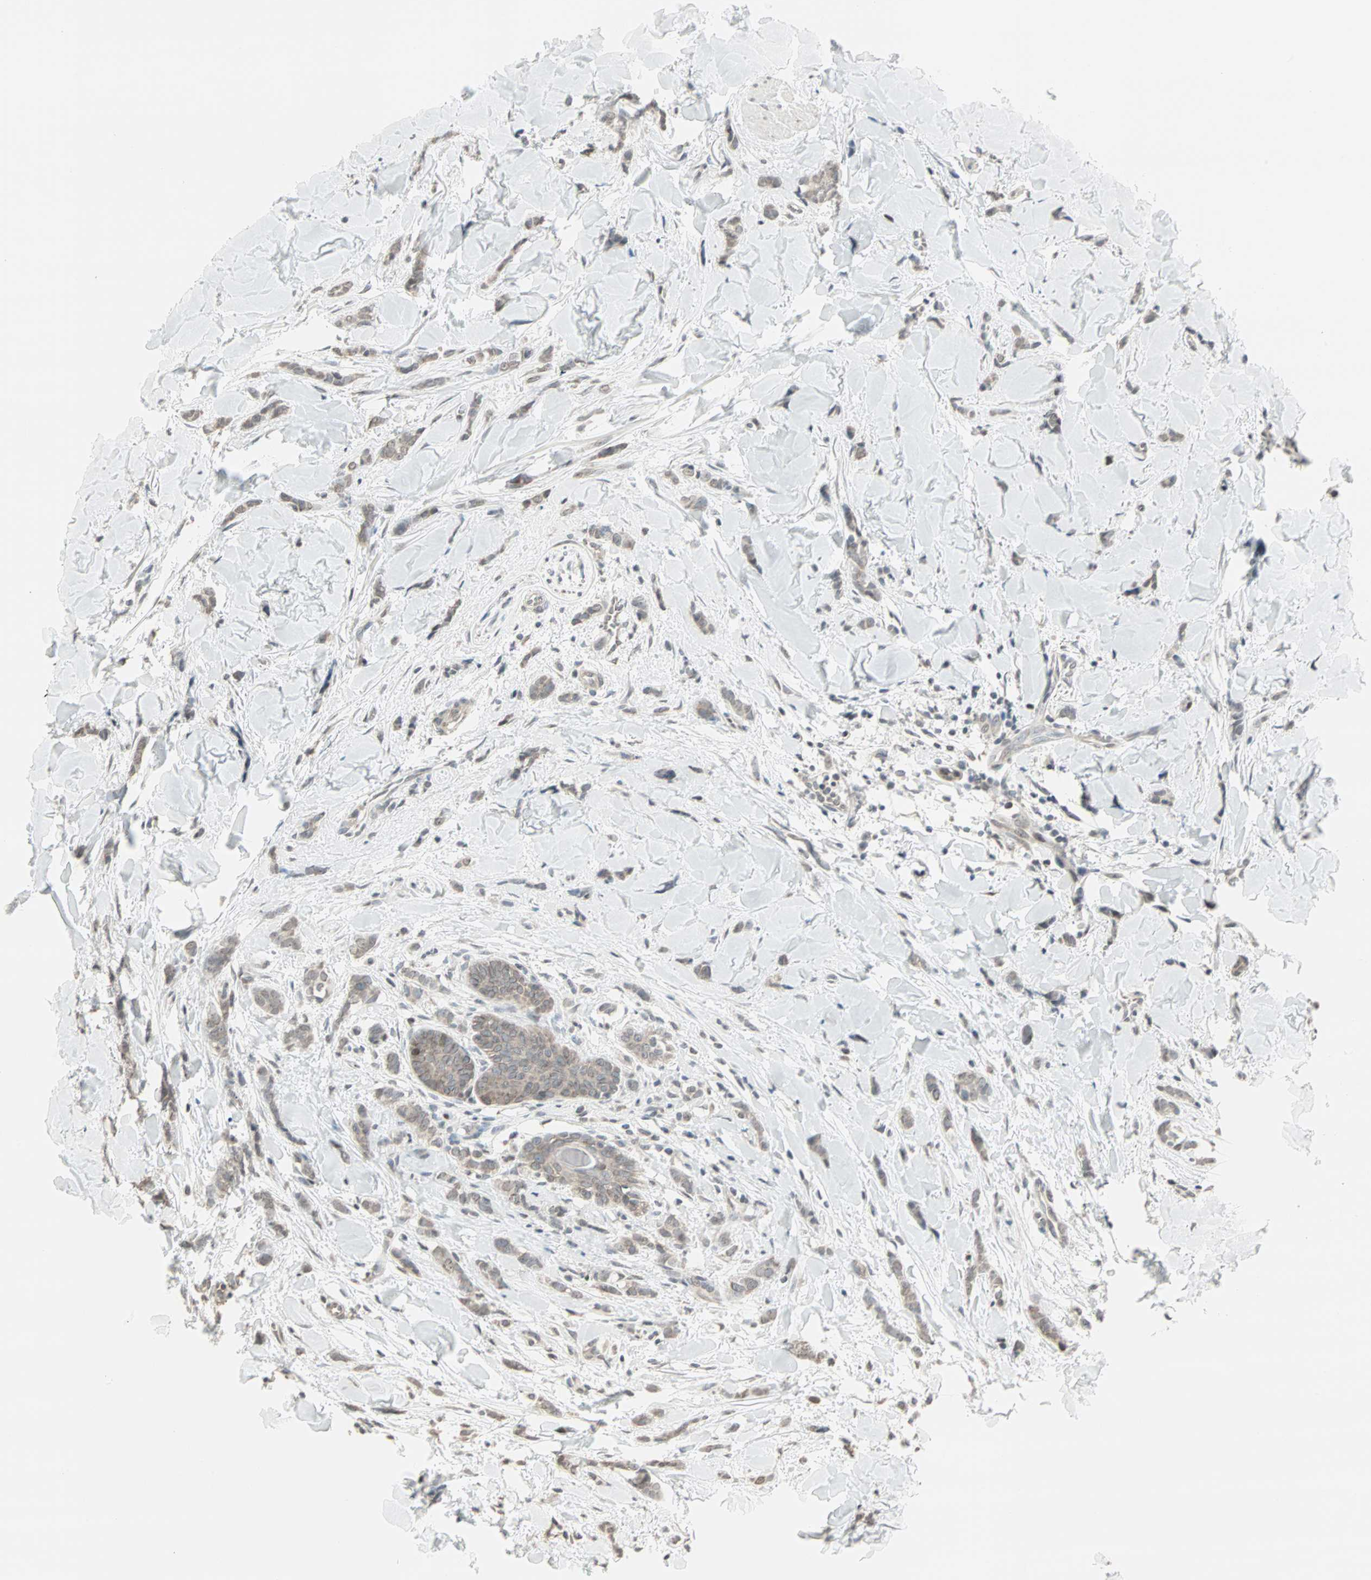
{"staining": {"intensity": "weak", "quantity": ">75%", "location": "cytoplasmic/membranous"}, "tissue": "breast cancer", "cell_type": "Tumor cells", "image_type": "cancer", "snomed": [{"axis": "morphology", "description": "Lobular carcinoma"}, {"axis": "topography", "description": "Skin"}, {"axis": "topography", "description": "Breast"}], "caption": "IHC of human breast lobular carcinoma reveals low levels of weak cytoplasmic/membranous positivity in approximately >75% of tumor cells.", "gene": "CBLC", "patient": {"sex": "female", "age": 46}}